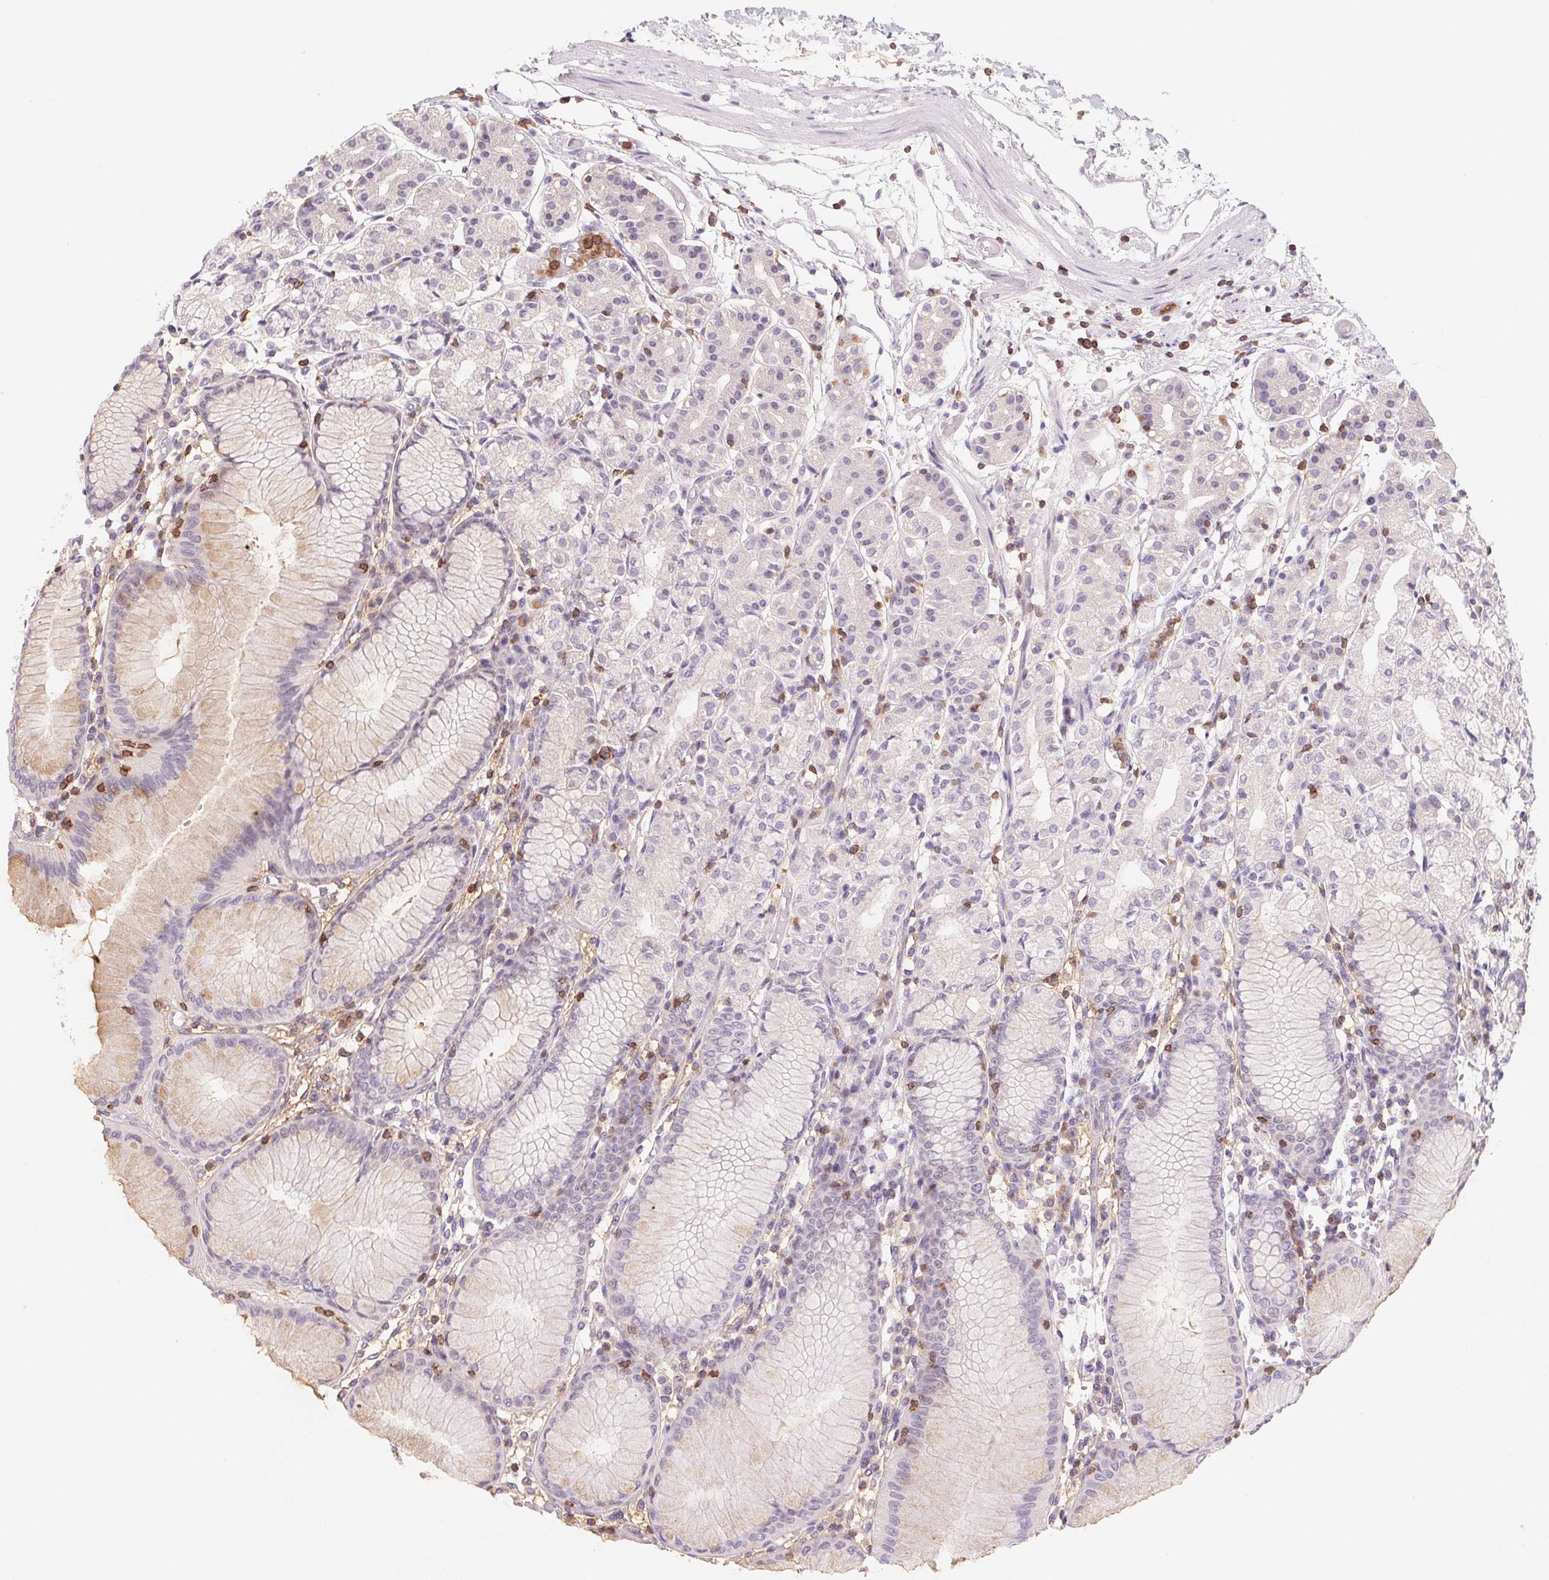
{"staining": {"intensity": "moderate", "quantity": "<25%", "location": "cytoplasmic/membranous"}, "tissue": "stomach", "cell_type": "Glandular cells", "image_type": "normal", "snomed": [{"axis": "morphology", "description": "Normal tissue, NOS"}, {"axis": "topography", "description": "Stomach"}], "caption": "An IHC image of unremarkable tissue is shown. Protein staining in brown shows moderate cytoplasmic/membranous positivity in stomach within glandular cells. (DAB = brown stain, brightfield microscopy at high magnification).", "gene": "KIF26A", "patient": {"sex": "female", "age": 57}}